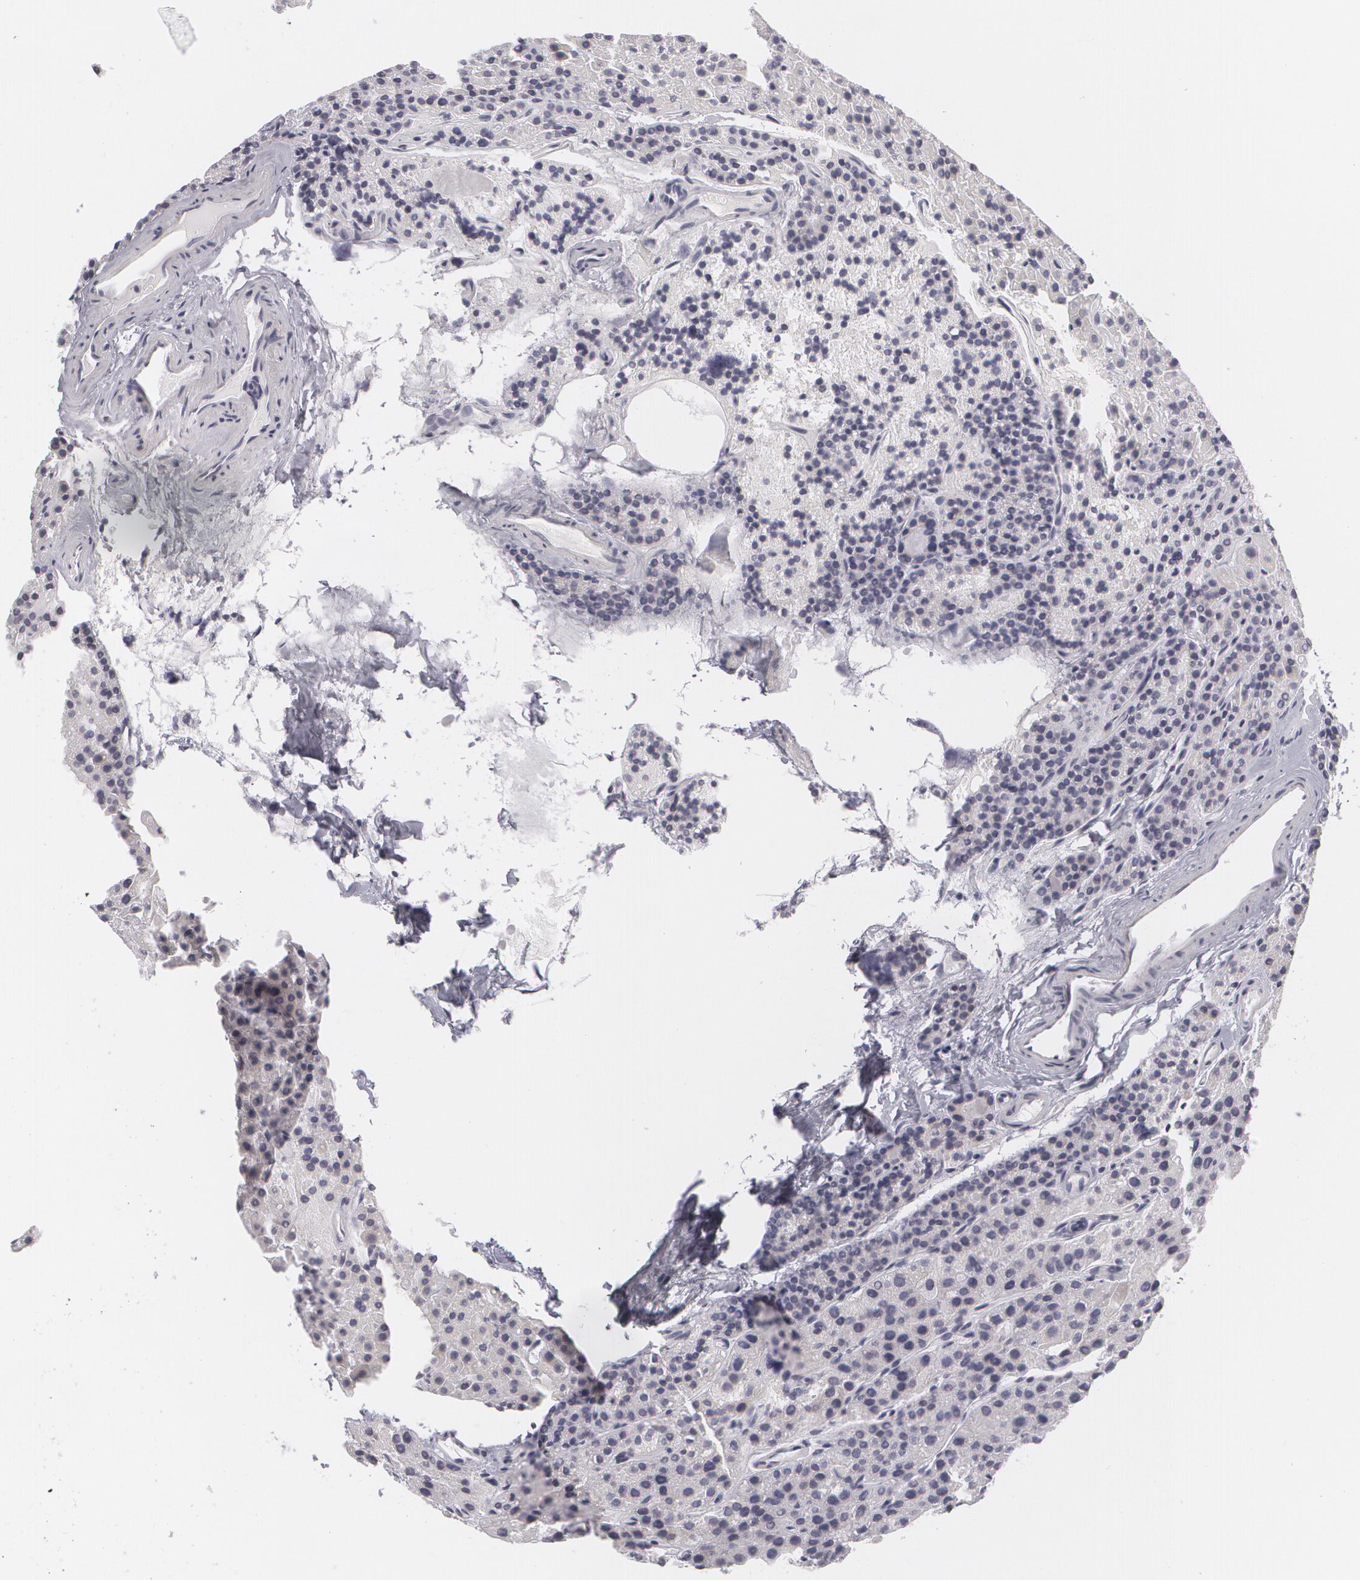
{"staining": {"intensity": "negative", "quantity": "none", "location": "none"}, "tissue": "parathyroid gland", "cell_type": "Glandular cells", "image_type": "normal", "snomed": [{"axis": "morphology", "description": "Normal tissue, NOS"}, {"axis": "topography", "description": "Parathyroid gland"}], "caption": "This is an immunohistochemistry histopathology image of benign parathyroid gland. There is no staining in glandular cells.", "gene": "MBNL3", "patient": {"sex": "male", "age": 71}}